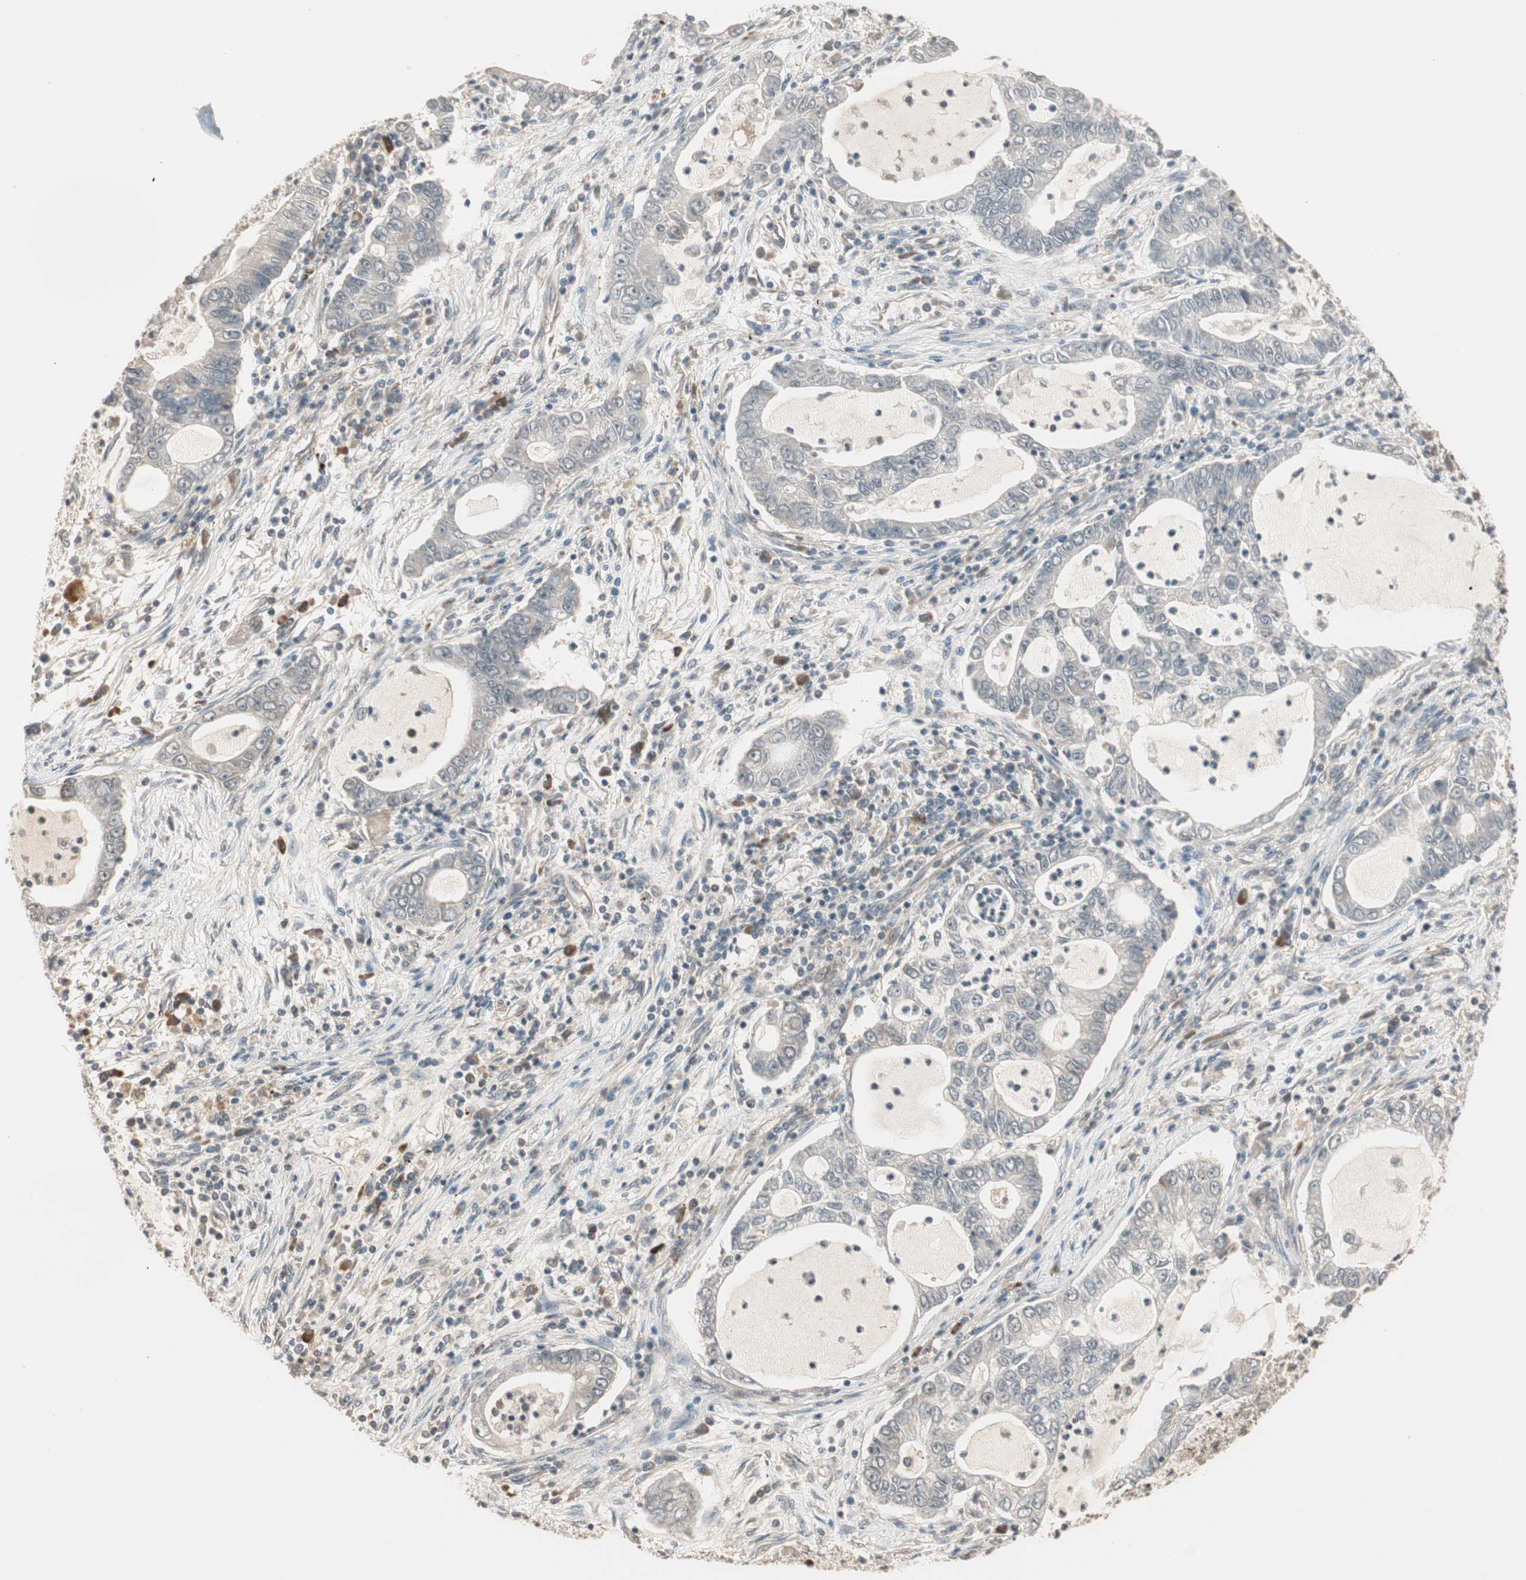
{"staining": {"intensity": "negative", "quantity": "none", "location": "none"}, "tissue": "lung cancer", "cell_type": "Tumor cells", "image_type": "cancer", "snomed": [{"axis": "morphology", "description": "Adenocarcinoma, NOS"}, {"axis": "topography", "description": "Lung"}], "caption": "Human lung adenocarcinoma stained for a protein using immunohistochemistry reveals no positivity in tumor cells.", "gene": "ZSCAN31", "patient": {"sex": "female", "age": 51}}